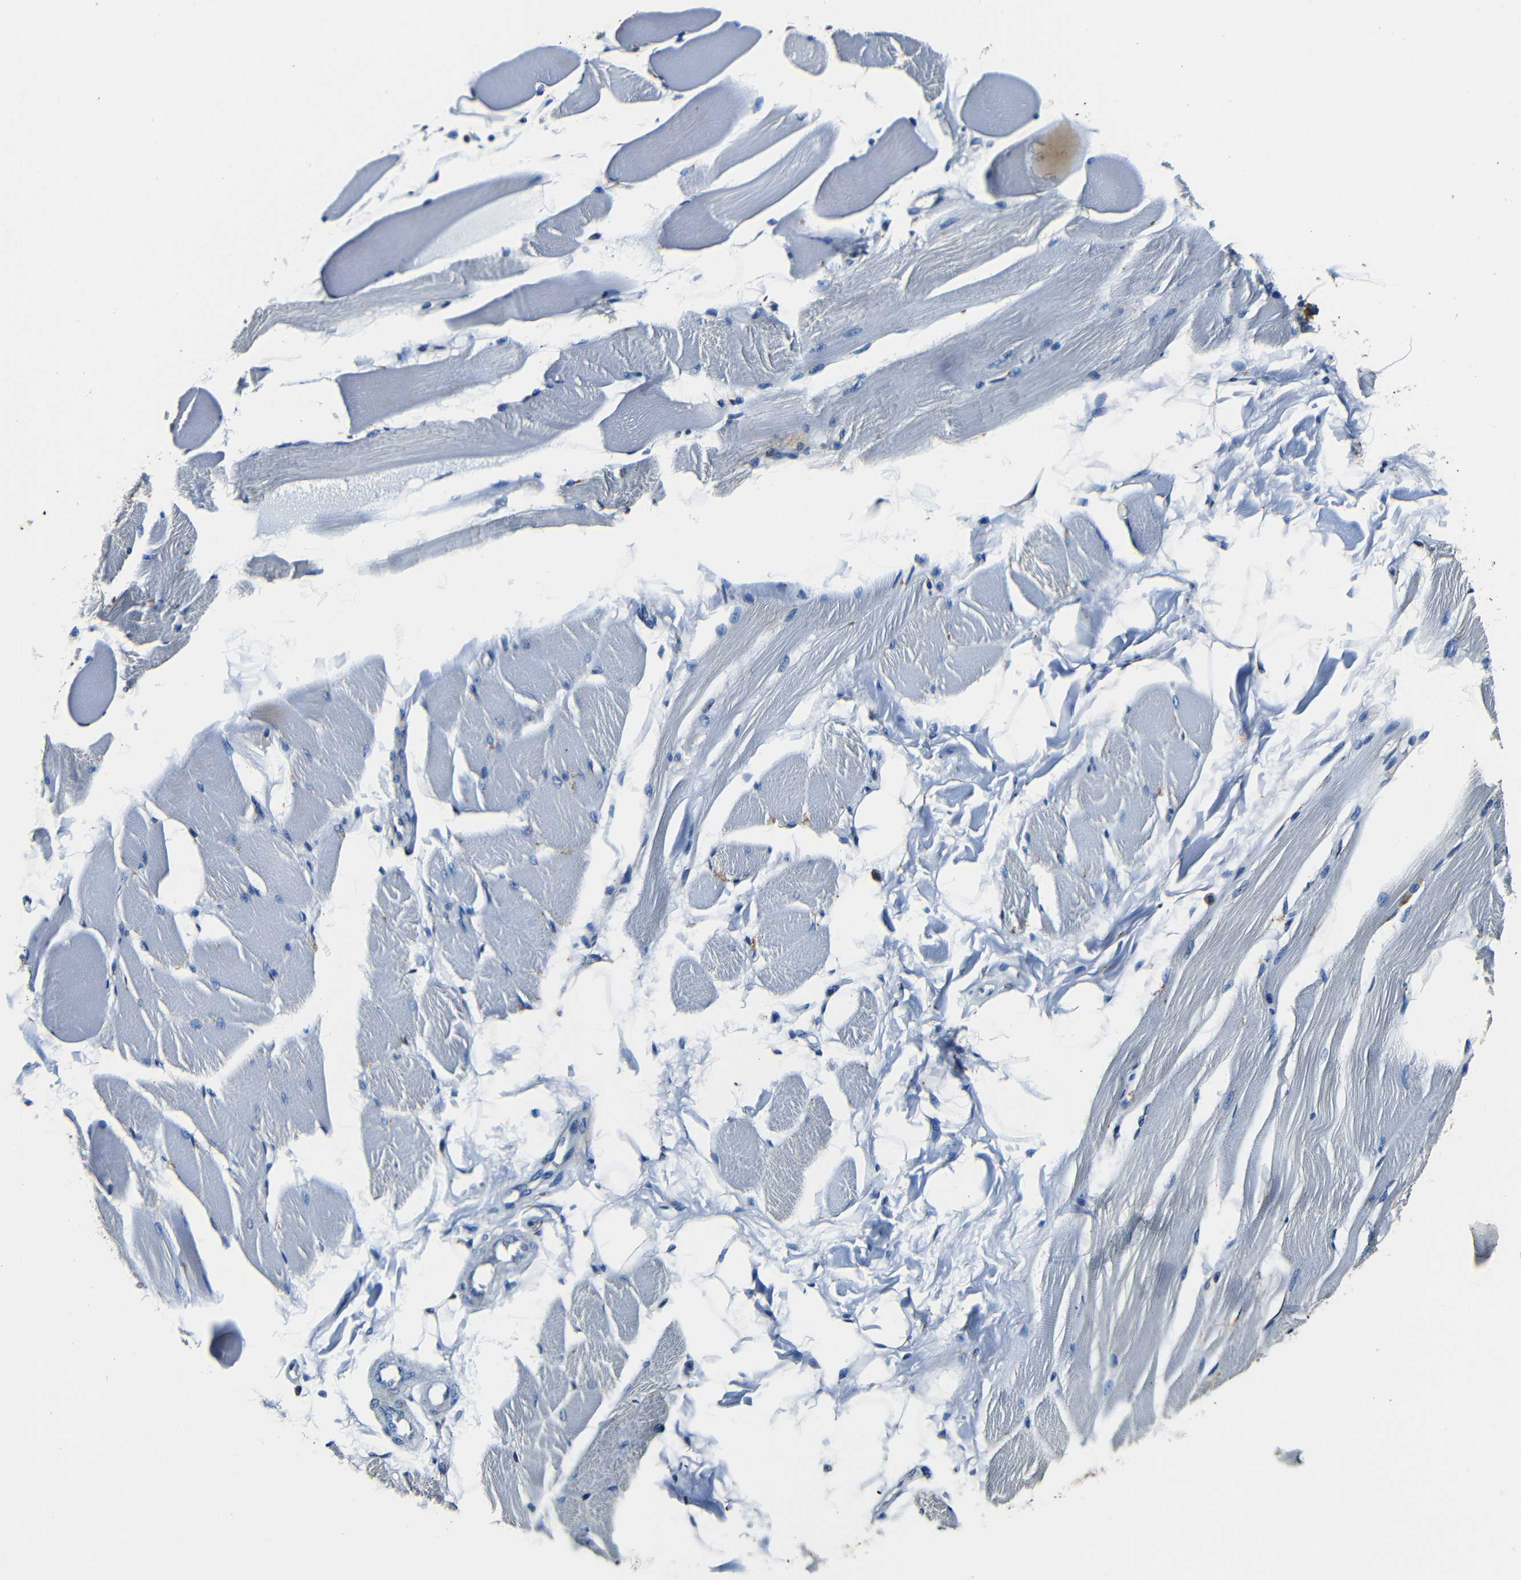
{"staining": {"intensity": "negative", "quantity": "none", "location": "none"}, "tissue": "skeletal muscle", "cell_type": "Myocytes", "image_type": "normal", "snomed": [{"axis": "morphology", "description": "Normal tissue, NOS"}, {"axis": "topography", "description": "Skeletal muscle"}, {"axis": "topography", "description": "Peripheral nerve tissue"}], "caption": "This is an immunohistochemistry (IHC) image of unremarkable skeletal muscle. There is no expression in myocytes.", "gene": "RRBP1", "patient": {"sex": "female", "age": 84}}